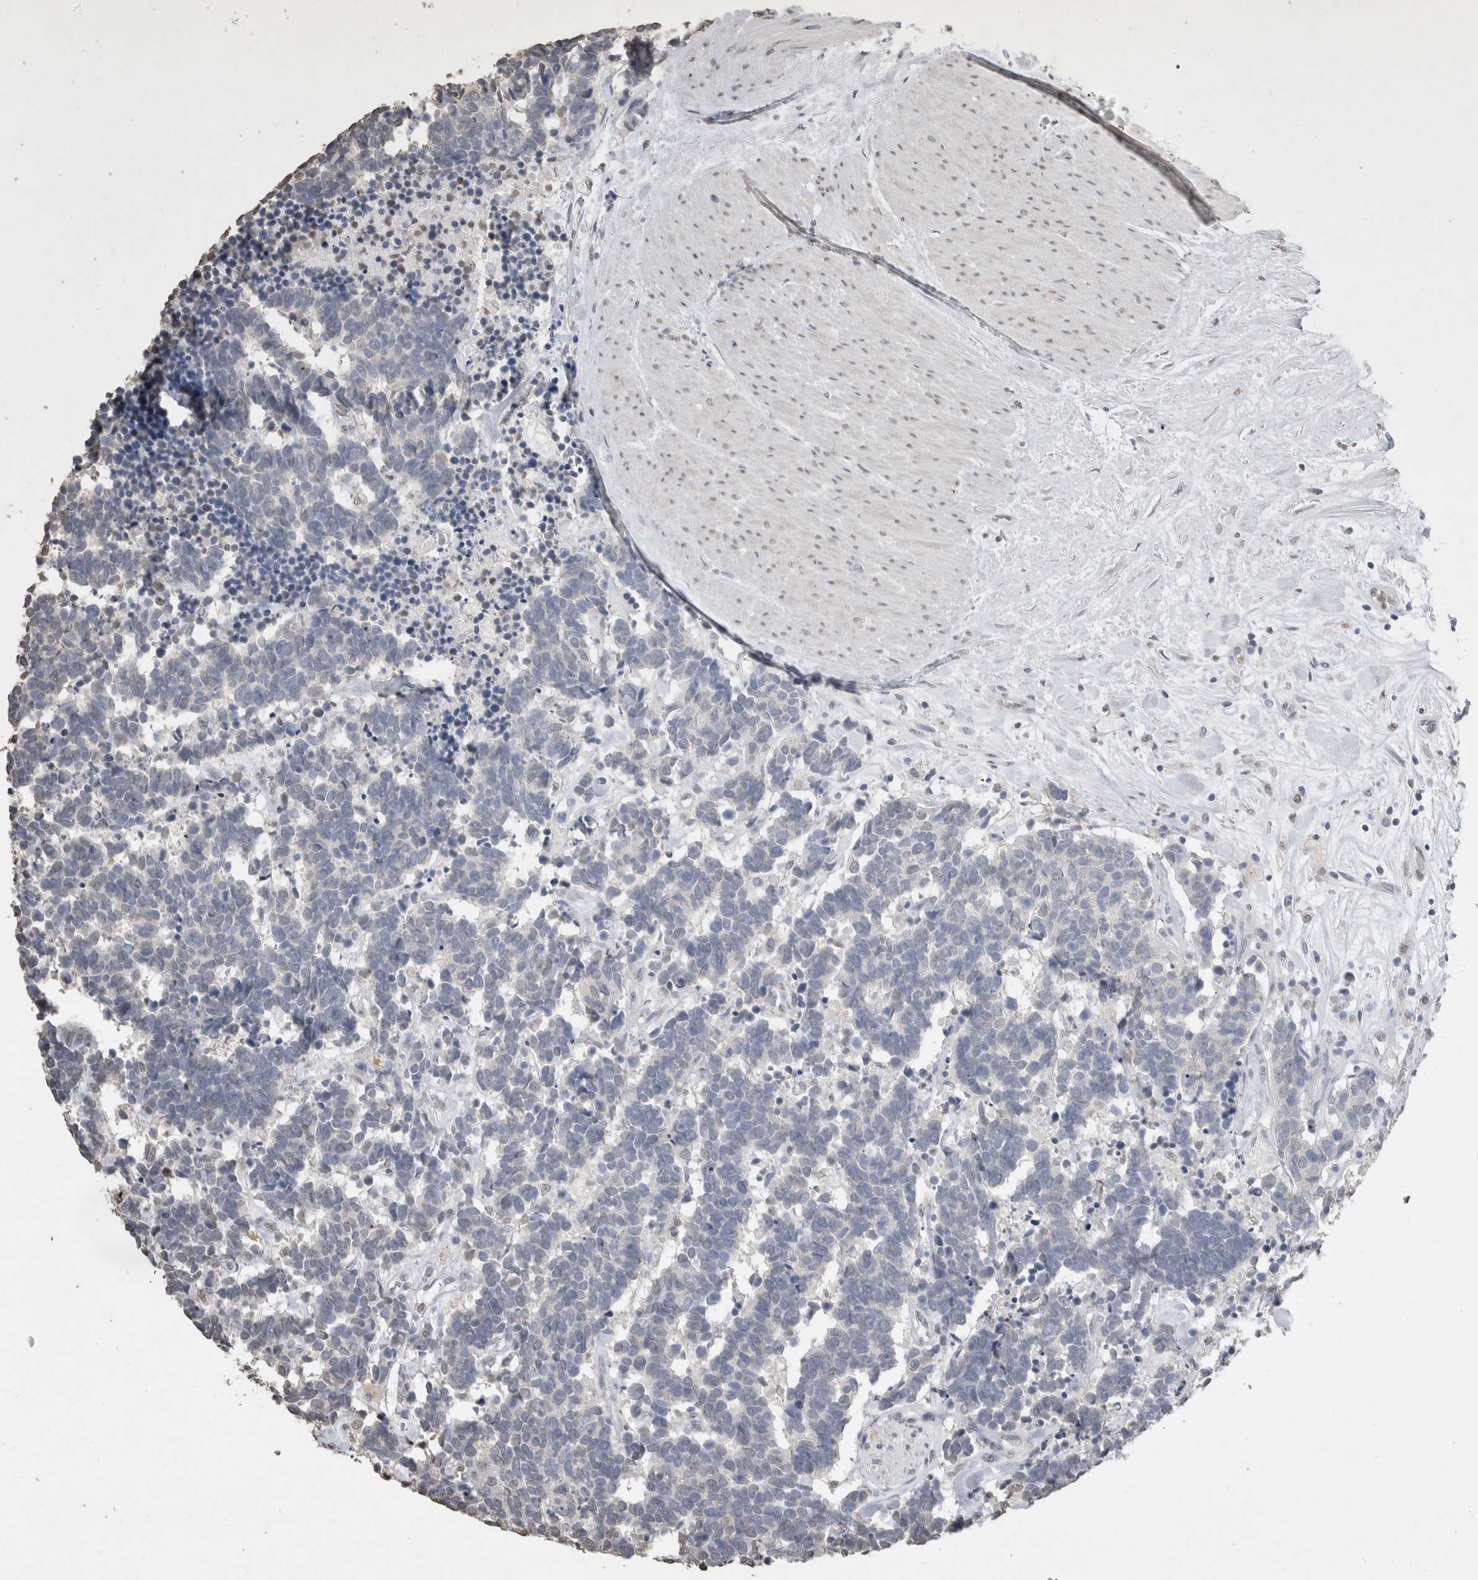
{"staining": {"intensity": "negative", "quantity": "none", "location": "none"}, "tissue": "carcinoid", "cell_type": "Tumor cells", "image_type": "cancer", "snomed": [{"axis": "morphology", "description": "Carcinoma, NOS"}, {"axis": "morphology", "description": "Carcinoid, malignant, NOS"}, {"axis": "topography", "description": "Urinary bladder"}], "caption": "An immunohistochemistry (IHC) histopathology image of carcinoid is shown. There is no staining in tumor cells of carcinoid.", "gene": "LGALS2", "patient": {"sex": "male", "age": 57}}